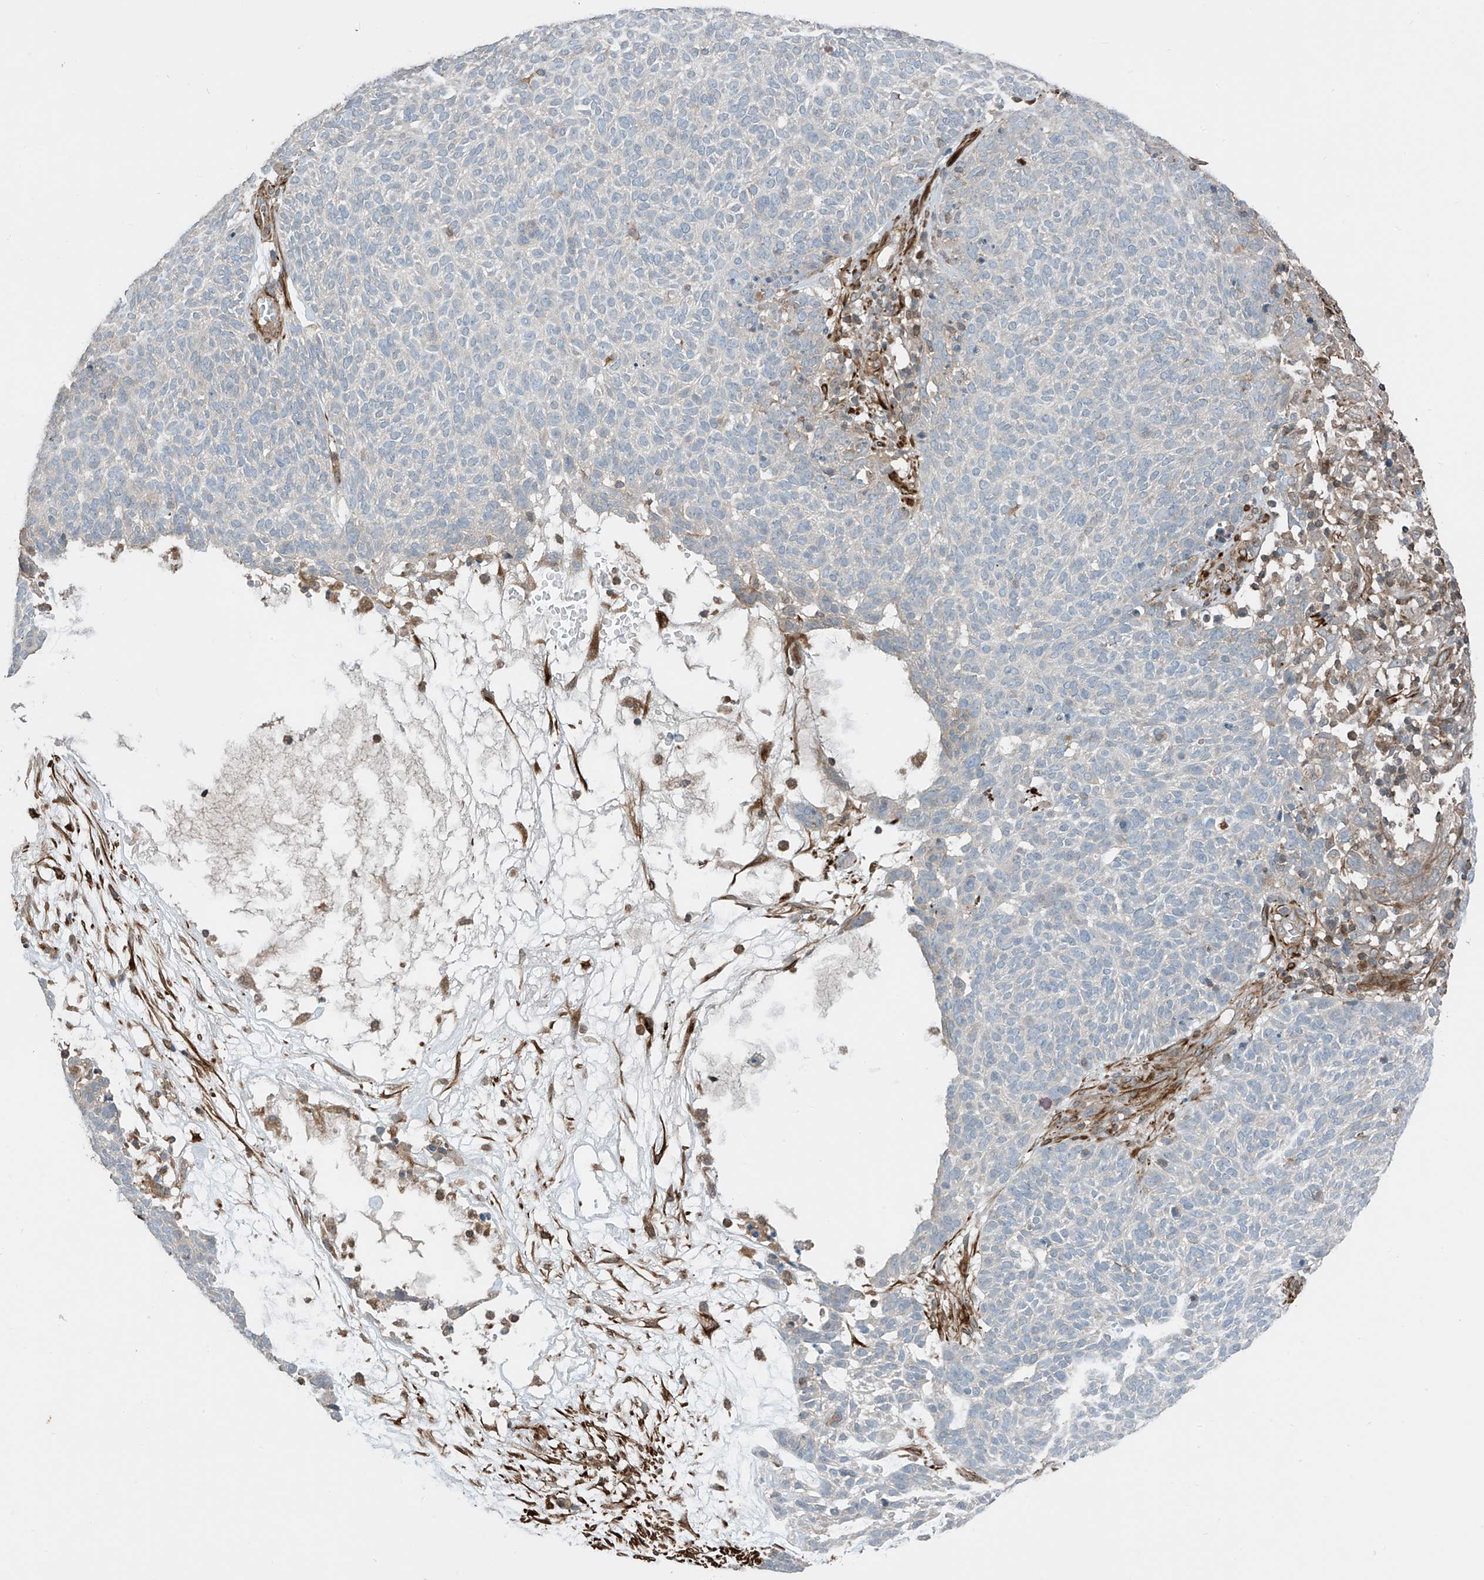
{"staining": {"intensity": "negative", "quantity": "none", "location": "none"}, "tissue": "skin cancer", "cell_type": "Tumor cells", "image_type": "cancer", "snomed": [{"axis": "morphology", "description": "Squamous cell carcinoma, NOS"}, {"axis": "topography", "description": "Skin"}], "caption": "Skin cancer stained for a protein using IHC exhibits no staining tumor cells.", "gene": "SH3BGRL3", "patient": {"sex": "female", "age": 90}}